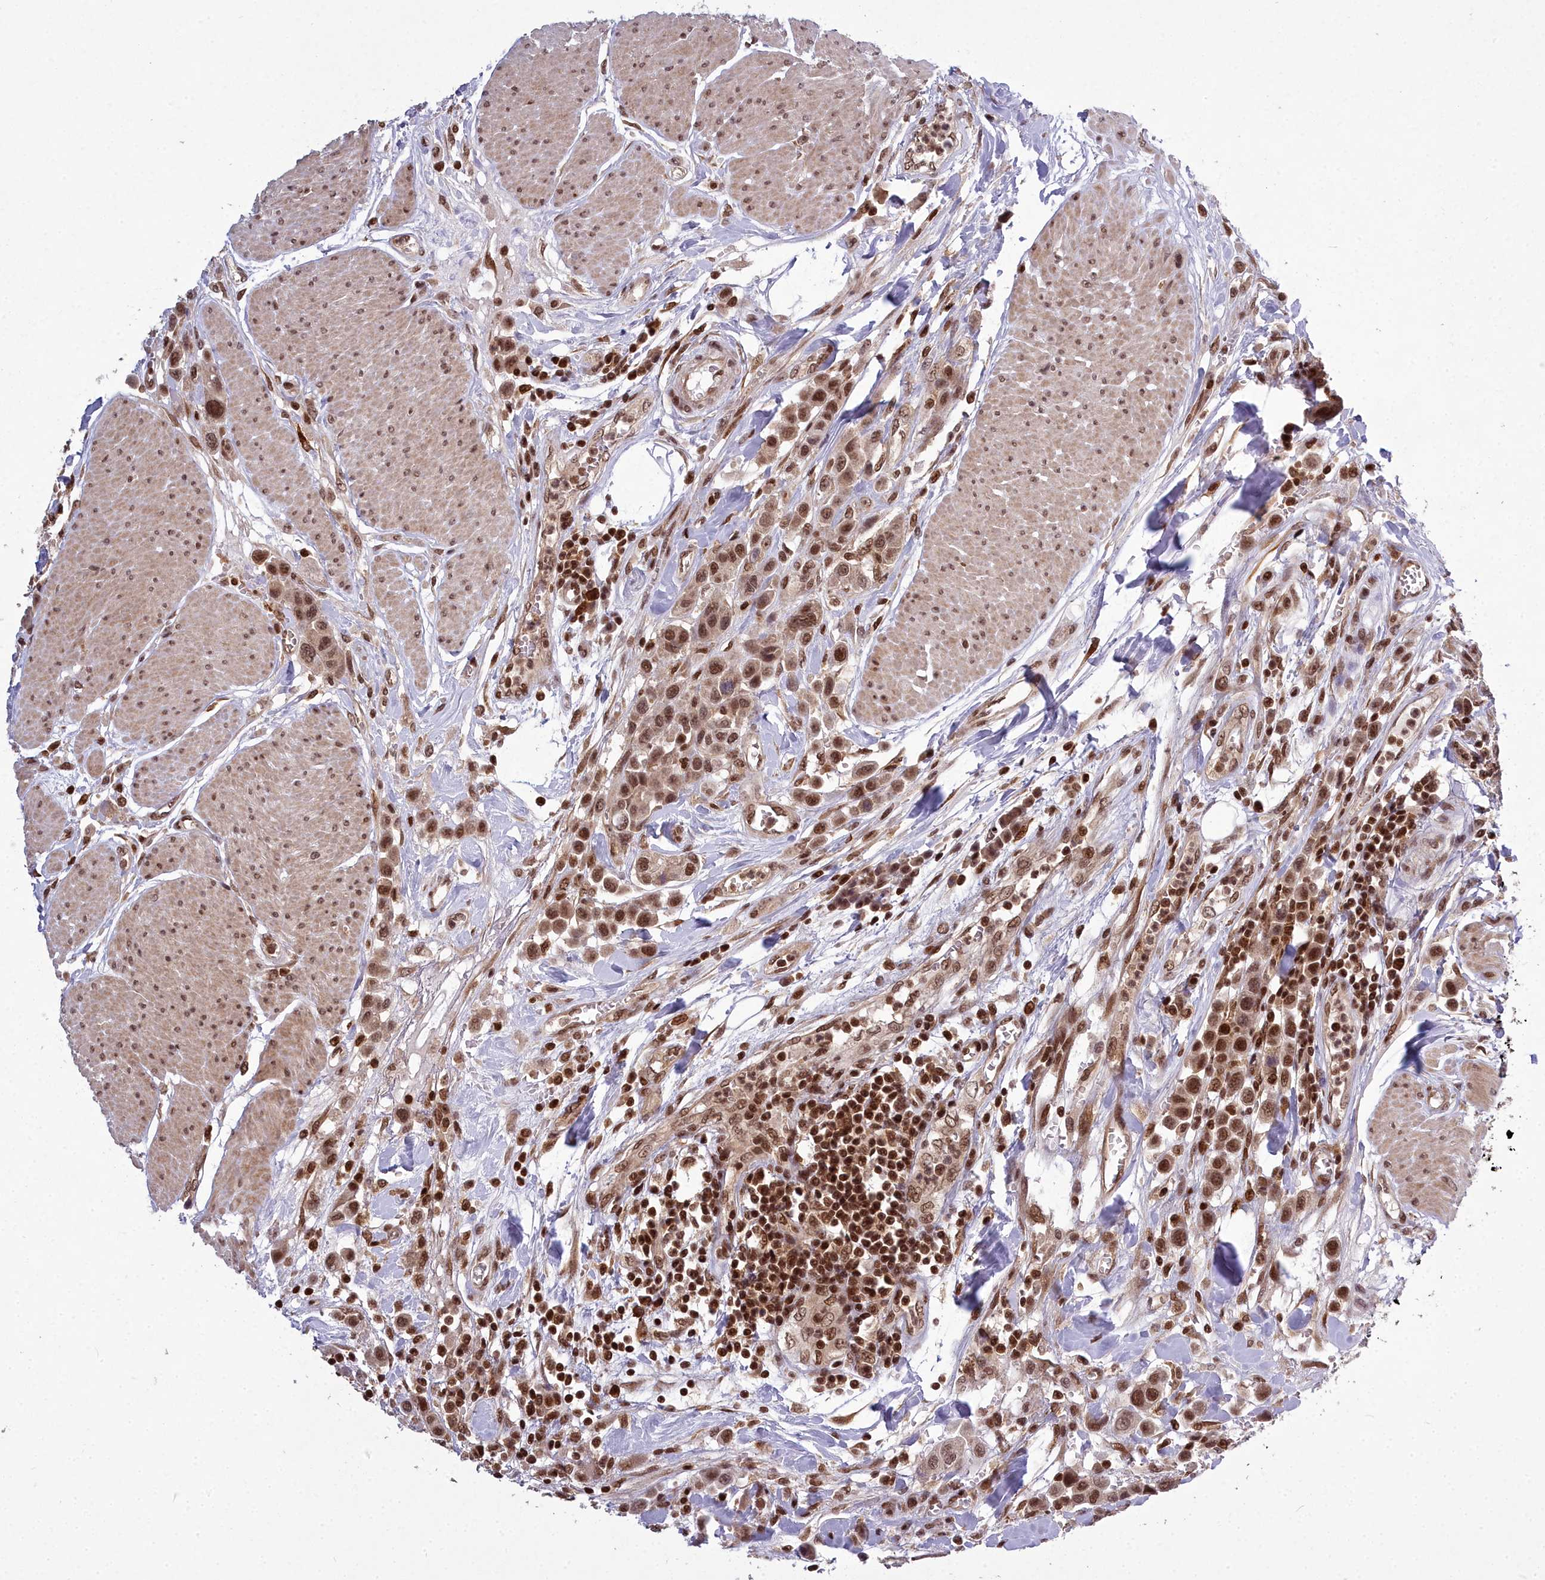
{"staining": {"intensity": "moderate", "quantity": ">75%", "location": "nuclear"}, "tissue": "urothelial cancer", "cell_type": "Tumor cells", "image_type": "cancer", "snomed": [{"axis": "morphology", "description": "Urothelial carcinoma, High grade"}, {"axis": "topography", "description": "Urinary bladder"}], "caption": "The photomicrograph shows a brown stain indicating the presence of a protein in the nuclear of tumor cells in high-grade urothelial carcinoma. (Stains: DAB (3,3'-diaminobenzidine) in brown, nuclei in blue, Microscopy: brightfield microscopy at high magnification).", "gene": "GMEB1", "patient": {"sex": "male", "age": 50}}